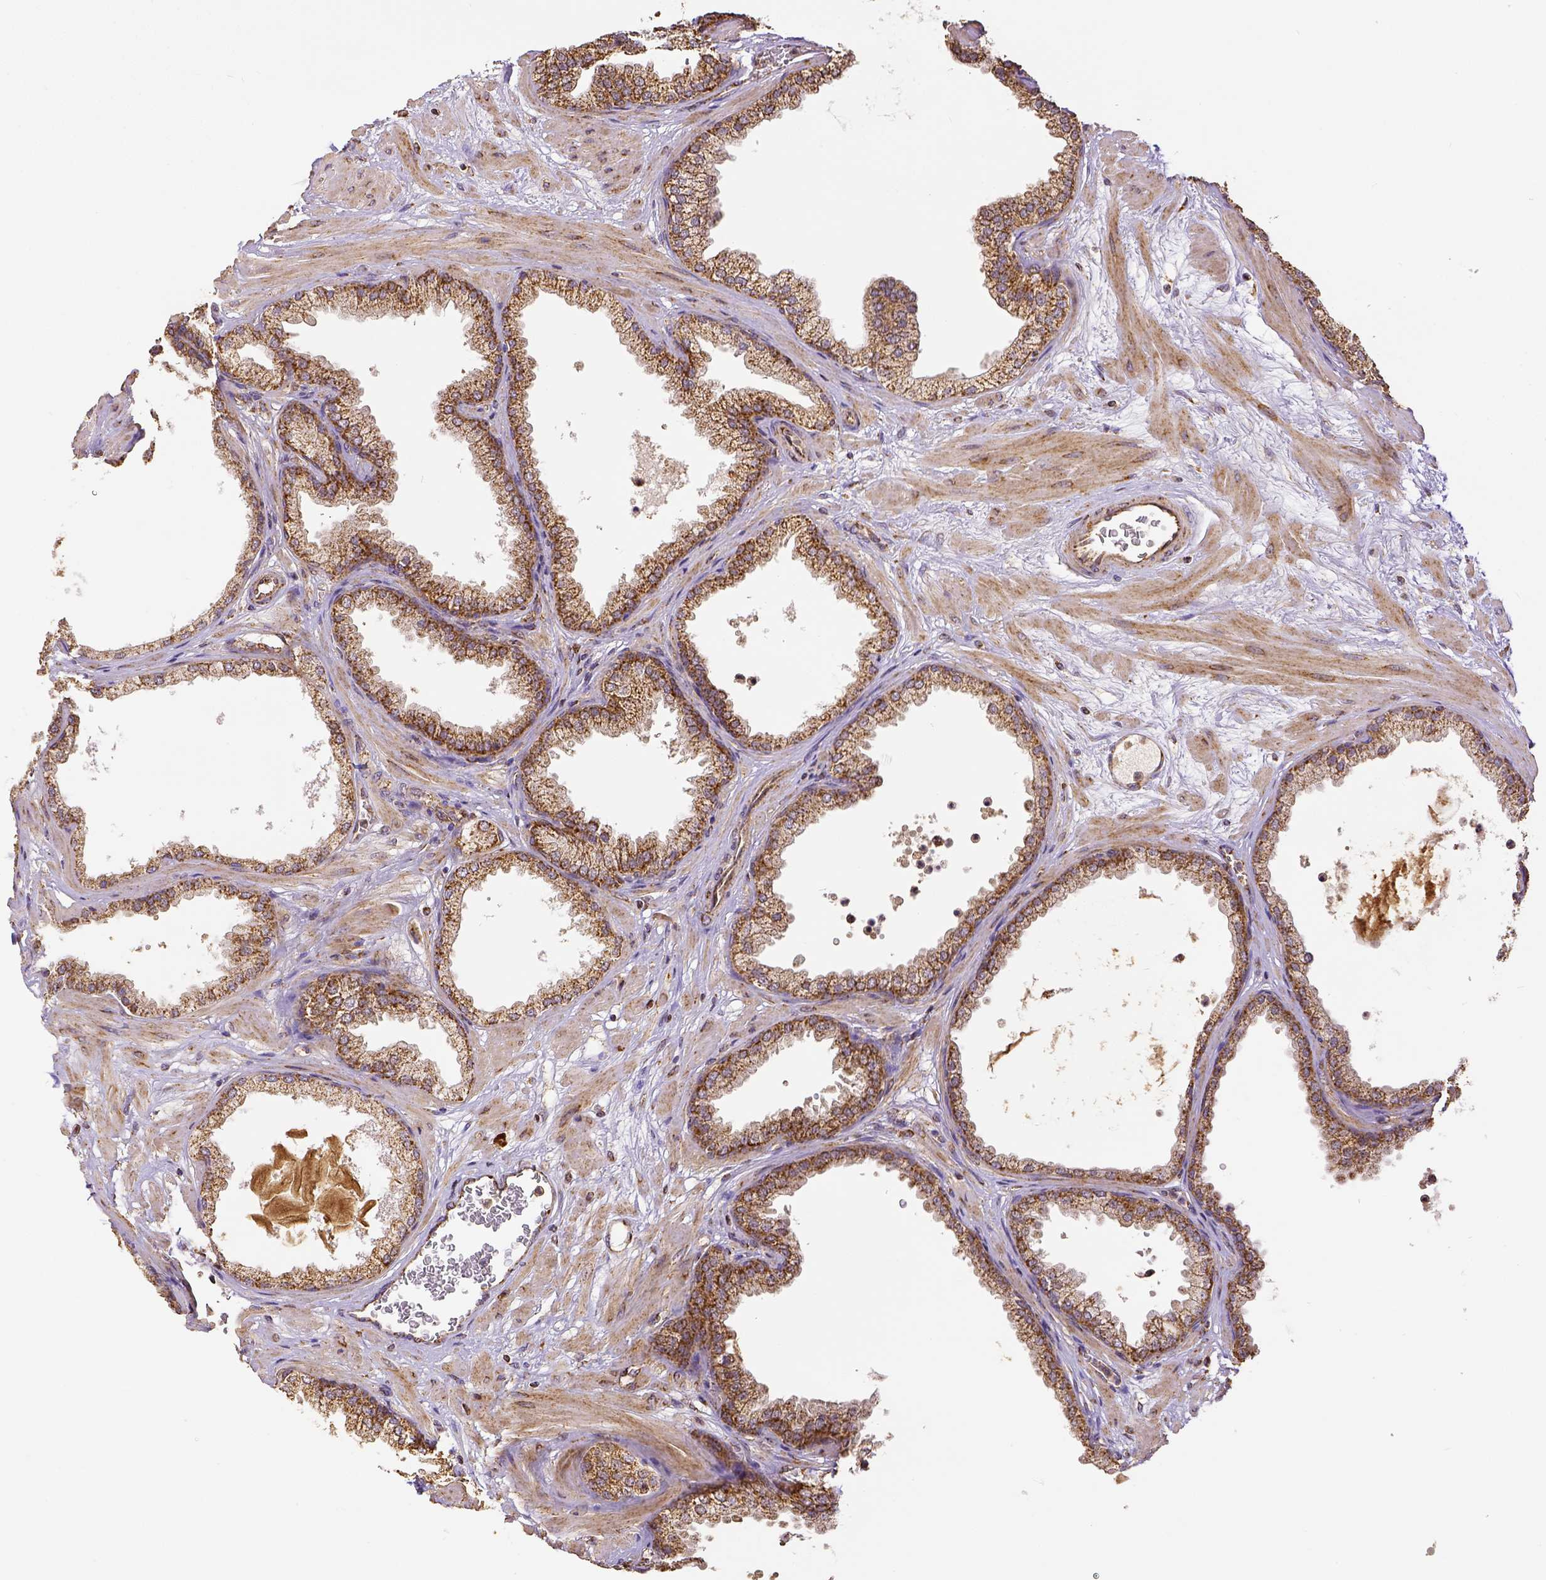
{"staining": {"intensity": "moderate", "quantity": ">75%", "location": "cytoplasmic/membranous"}, "tissue": "prostate", "cell_type": "Glandular cells", "image_type": "normal", "snomed": [{"axis": "morphology", "description": "Normal tissue, NOS"}, {"axis": "topography", "description": "Prostate"}], "caption": "DAB immunohistochemical staining of unremarkable prostate shows moderate cytoplasmic/membranous protein positivity in approximately >75% of glandular cells. The staining was performed using DAB to visualize the protein expression in brown, while the nuclei were stained in blue with hematoxylin (Magnification: 20x).", "gene": "SDHB", "patient": {"sex": "male", "age": 37}}